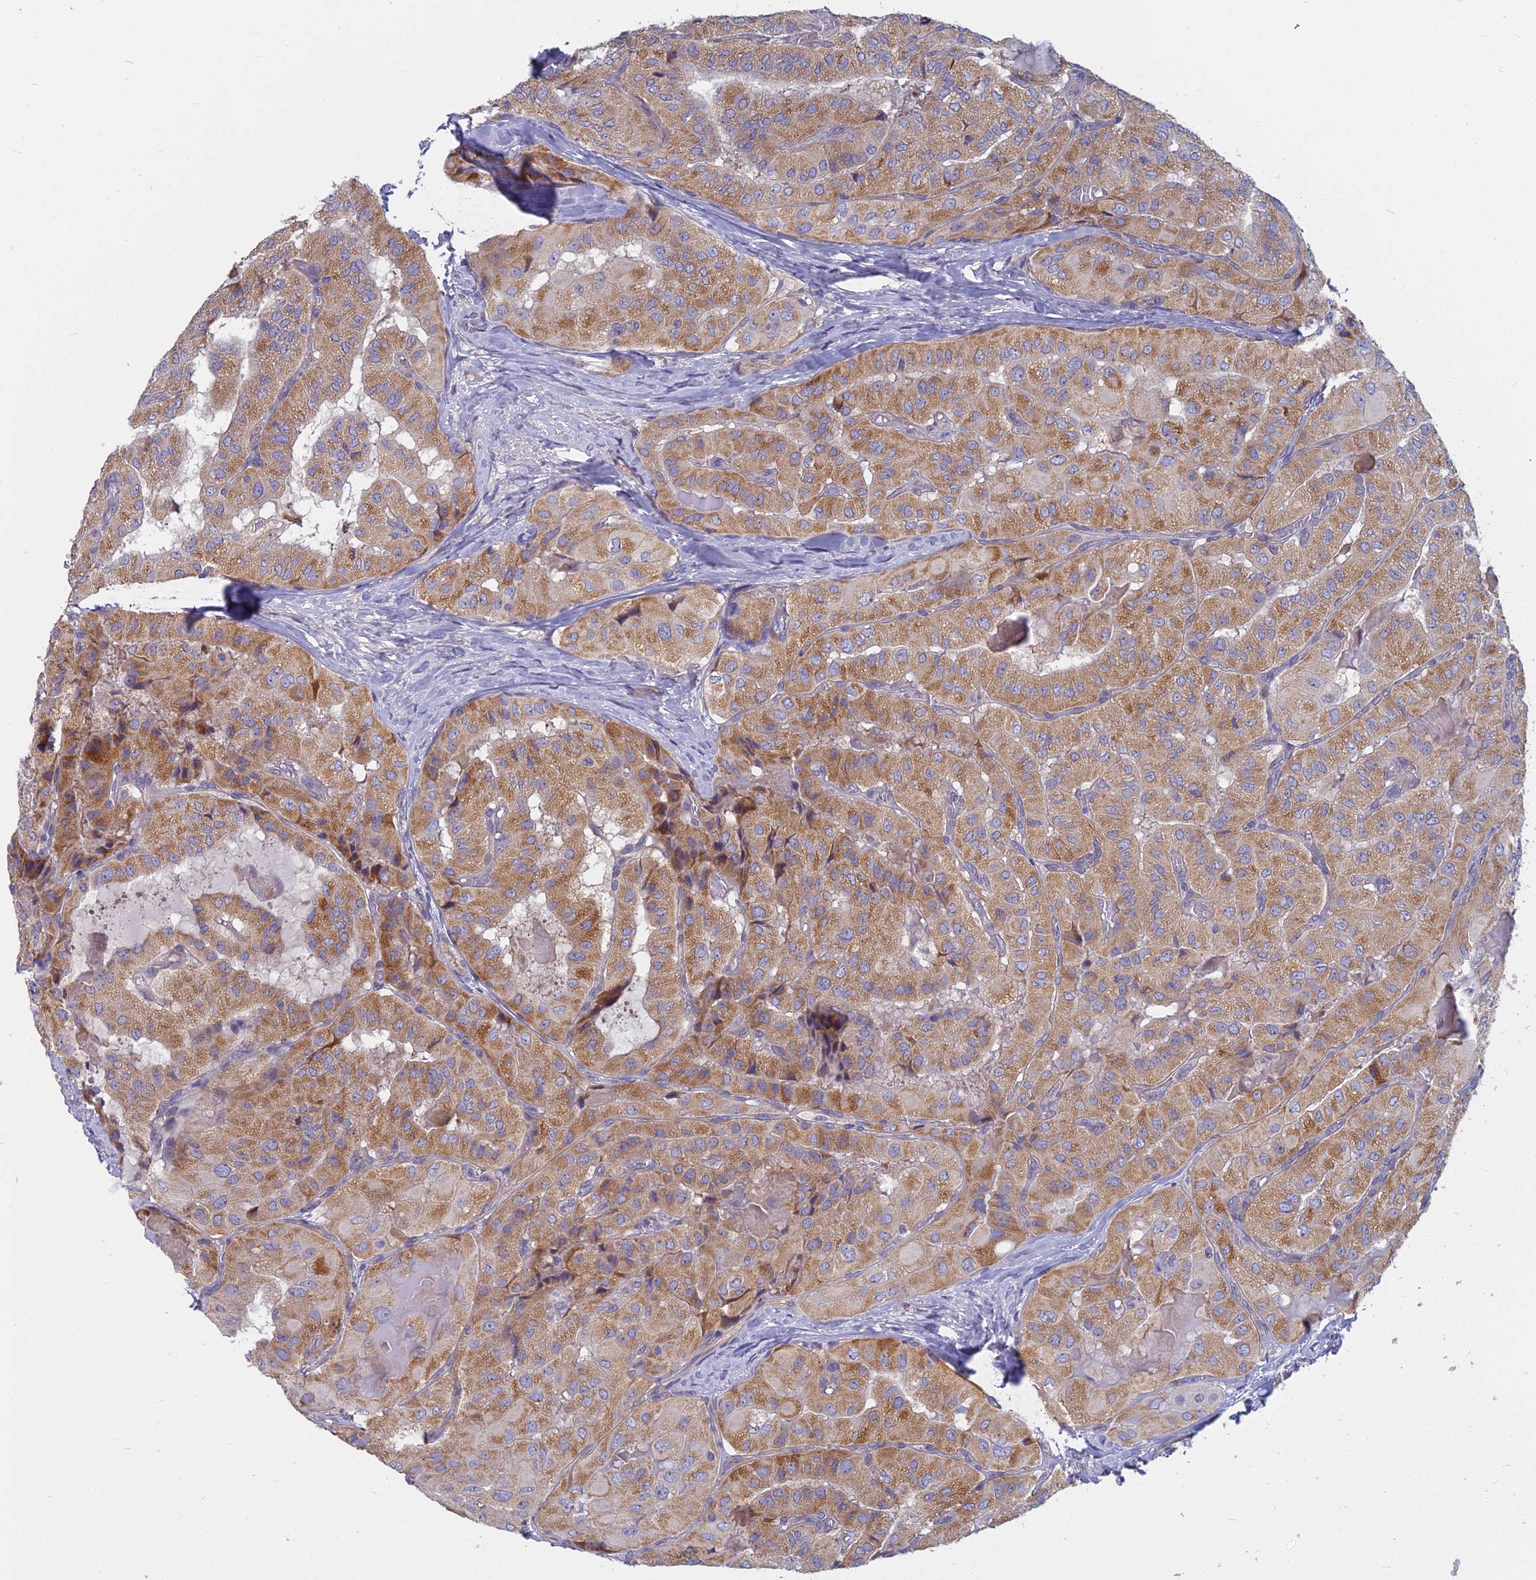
{"staining": {"intensity": "moderate", "quantity": ">75%", "location": "cytoplasmic/membranous"}, "tissue": "thyroid cancer", "cell_type": "Tumor cells", "image_type": "cancer", "snomed": [{"axis": "morphology", "description": "Normal tissue, NOS"}, {"axis": "morphology", "description": "Papillary adenocarcinoma, NOS"}, {"axis": "topography", "description": "Thyroid gland"}], "caption": "A high-resolution micrograph shows IHC staining of thyroid cancer (papillary adenocarcinoma), which exhibits moderate cytoplasmic/membranous expression in about >75% of tumor cells. (DAB (3,3'-diaminobenzidine) IHC with brightfield microscopy, high magnification).", "gene": "COX20", "patient": {"sex": "female", "age": 59}}